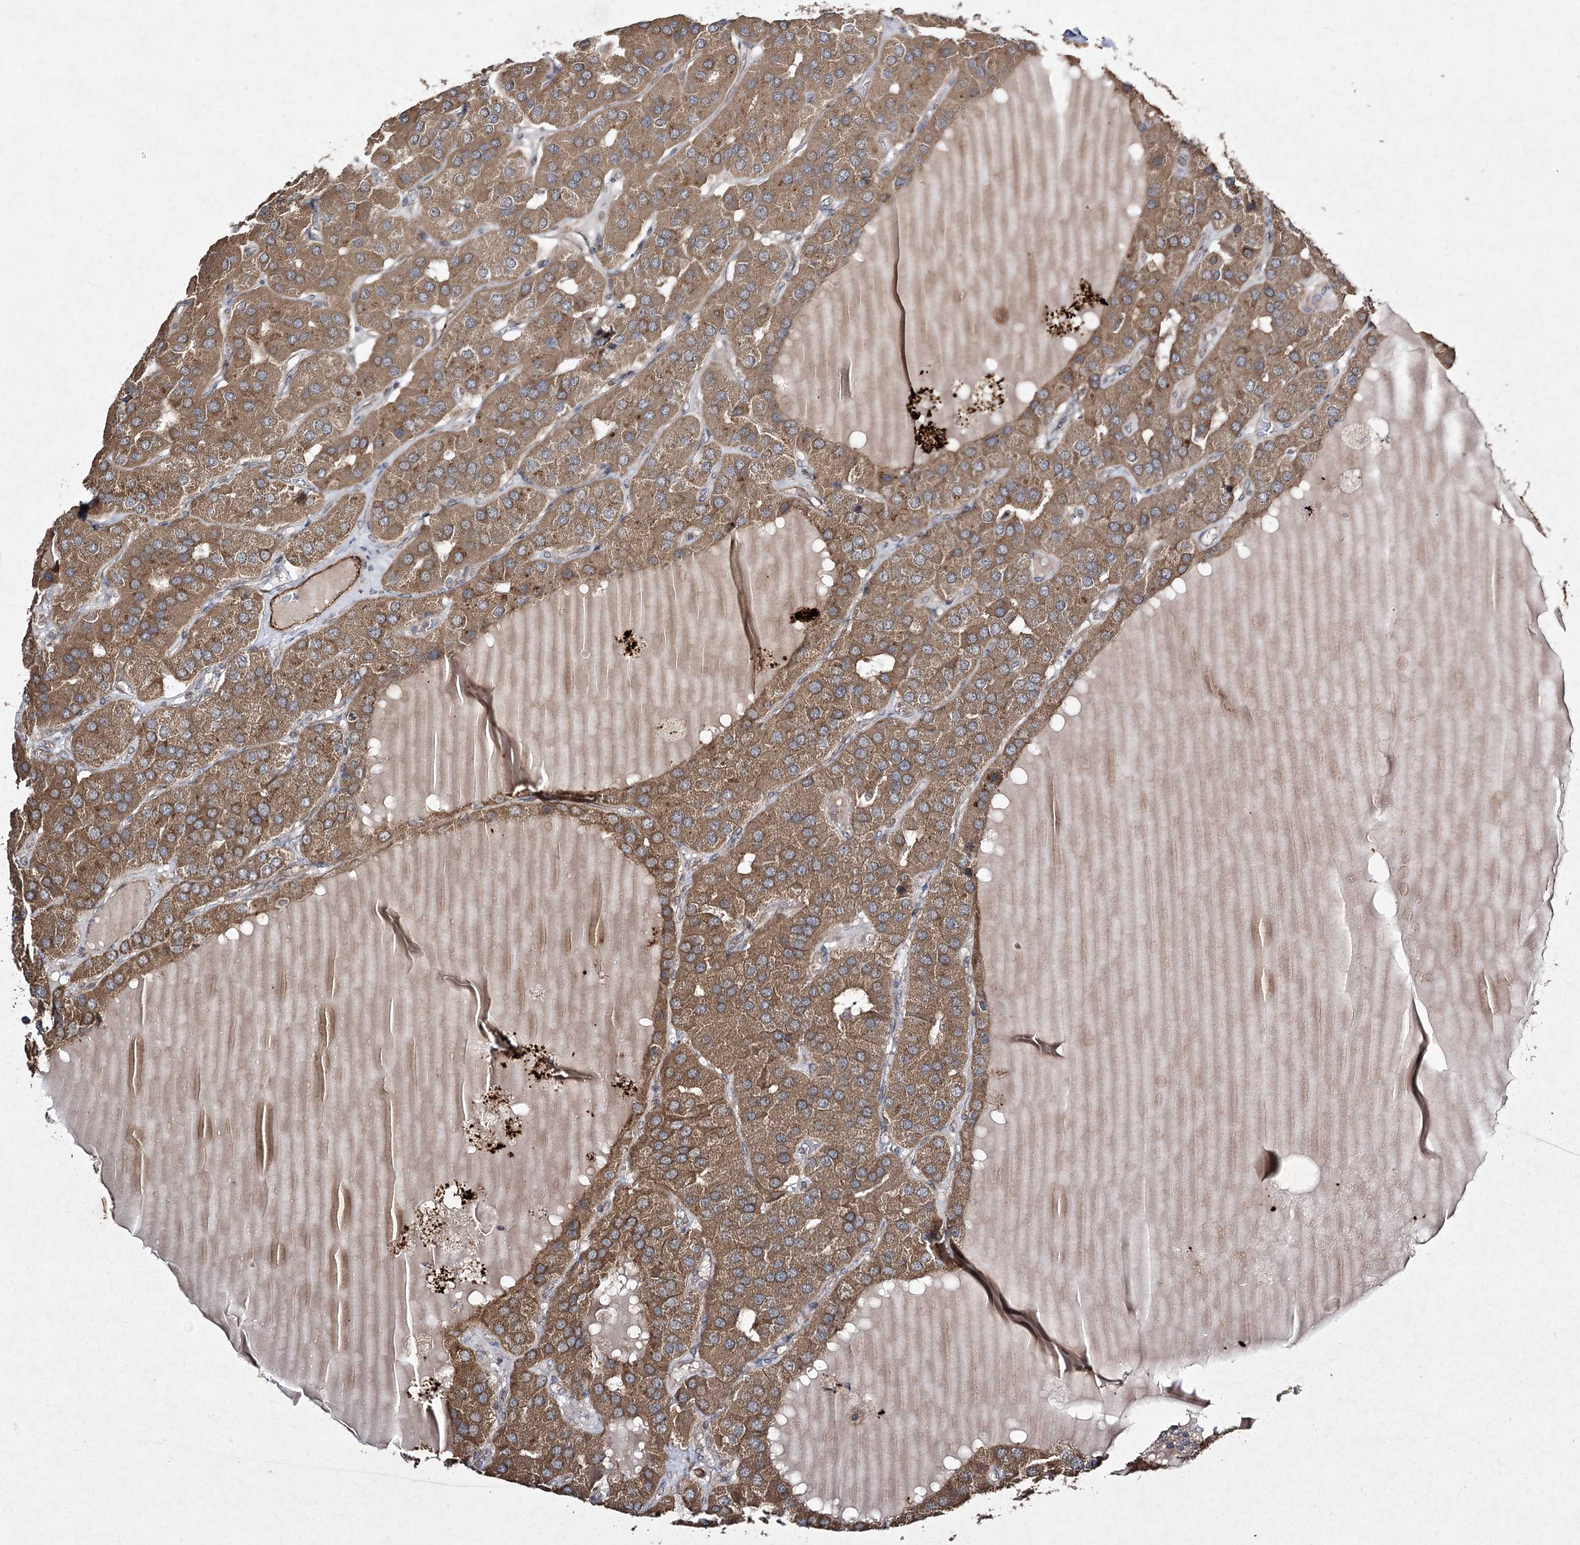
{"staining": {"intensity": "moderate", "quantity": ">75%", "location": "cytoplasmic/membranous"}, "tissue": "parathyroid gland", "cell_type": "Glandular cells", "image_type": "normal", "snomed": [{"axis": "morphology", "description": "Normal tissue, NOS"}, {"axis": "morphology", "description": "Adenoma, NOS"}, {"axis": "topography", "description": "Parathyroid gland"}], "caption": "Approximately >75% of glandular cells in normal human parathyroid gland reveal moderate cytoplasmic/membranous protein positivity as visualized by brown immunohistochemical staining.", "gene": "FANCL", "patient": {"sex": "female", "age": 86}}